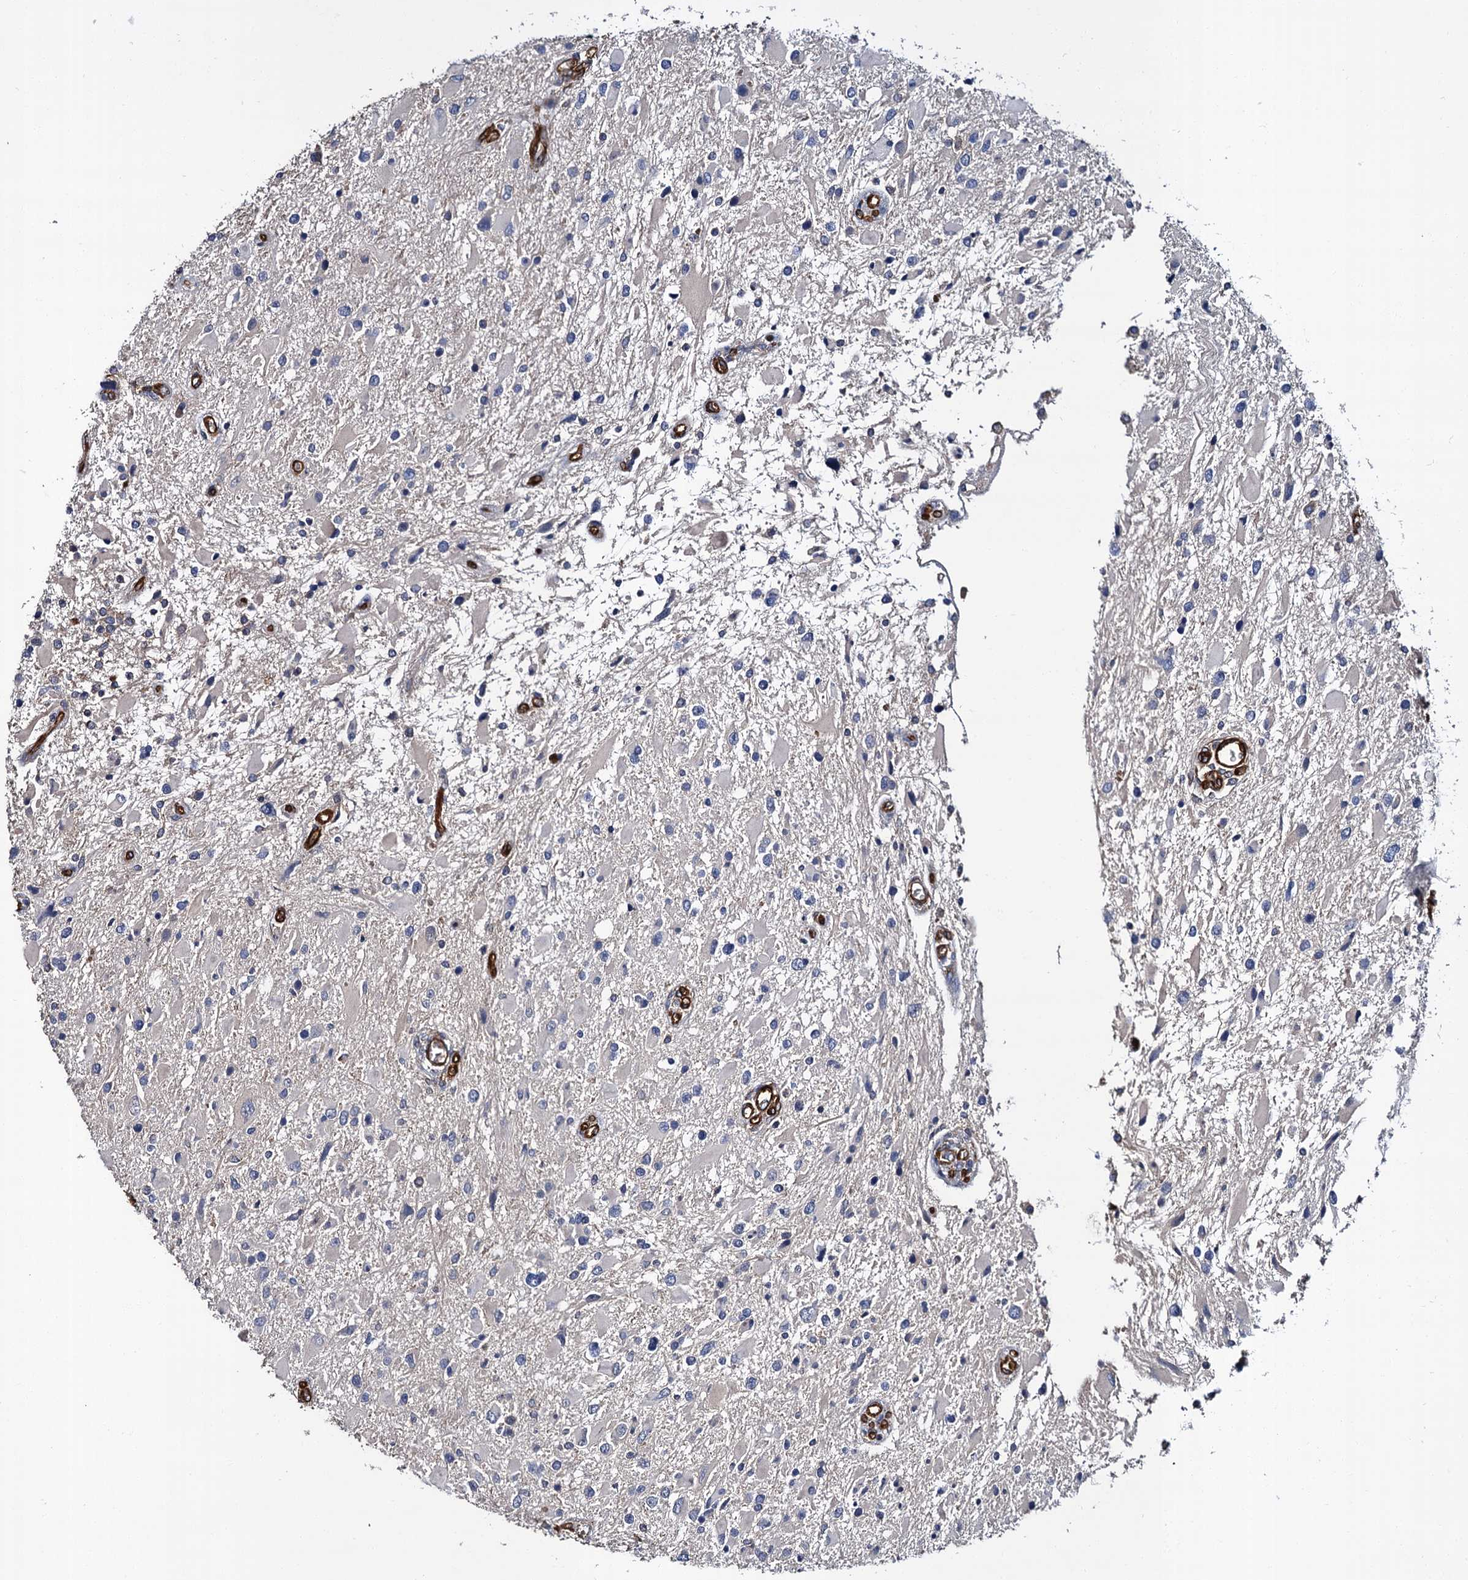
{"staining": {"intensity": "negative", "quantity": "none", "location": "none"}, "tissue": "glioma", "cell_type": "Tumor cells", "image_type": "cancer", "snomed": [{"axis": "morphology", "description": "Glioma, malignant, High grade"}, {"axis": "topography", "description": "Brain"}], "caption": "There is no significant expression in tumor cells of glioma. (Immunohistochemistry (ihc), brightfield microscopy, high magnification).", "gene": "CACNA1C", "patient": {"sex": "male", "age": 53}}